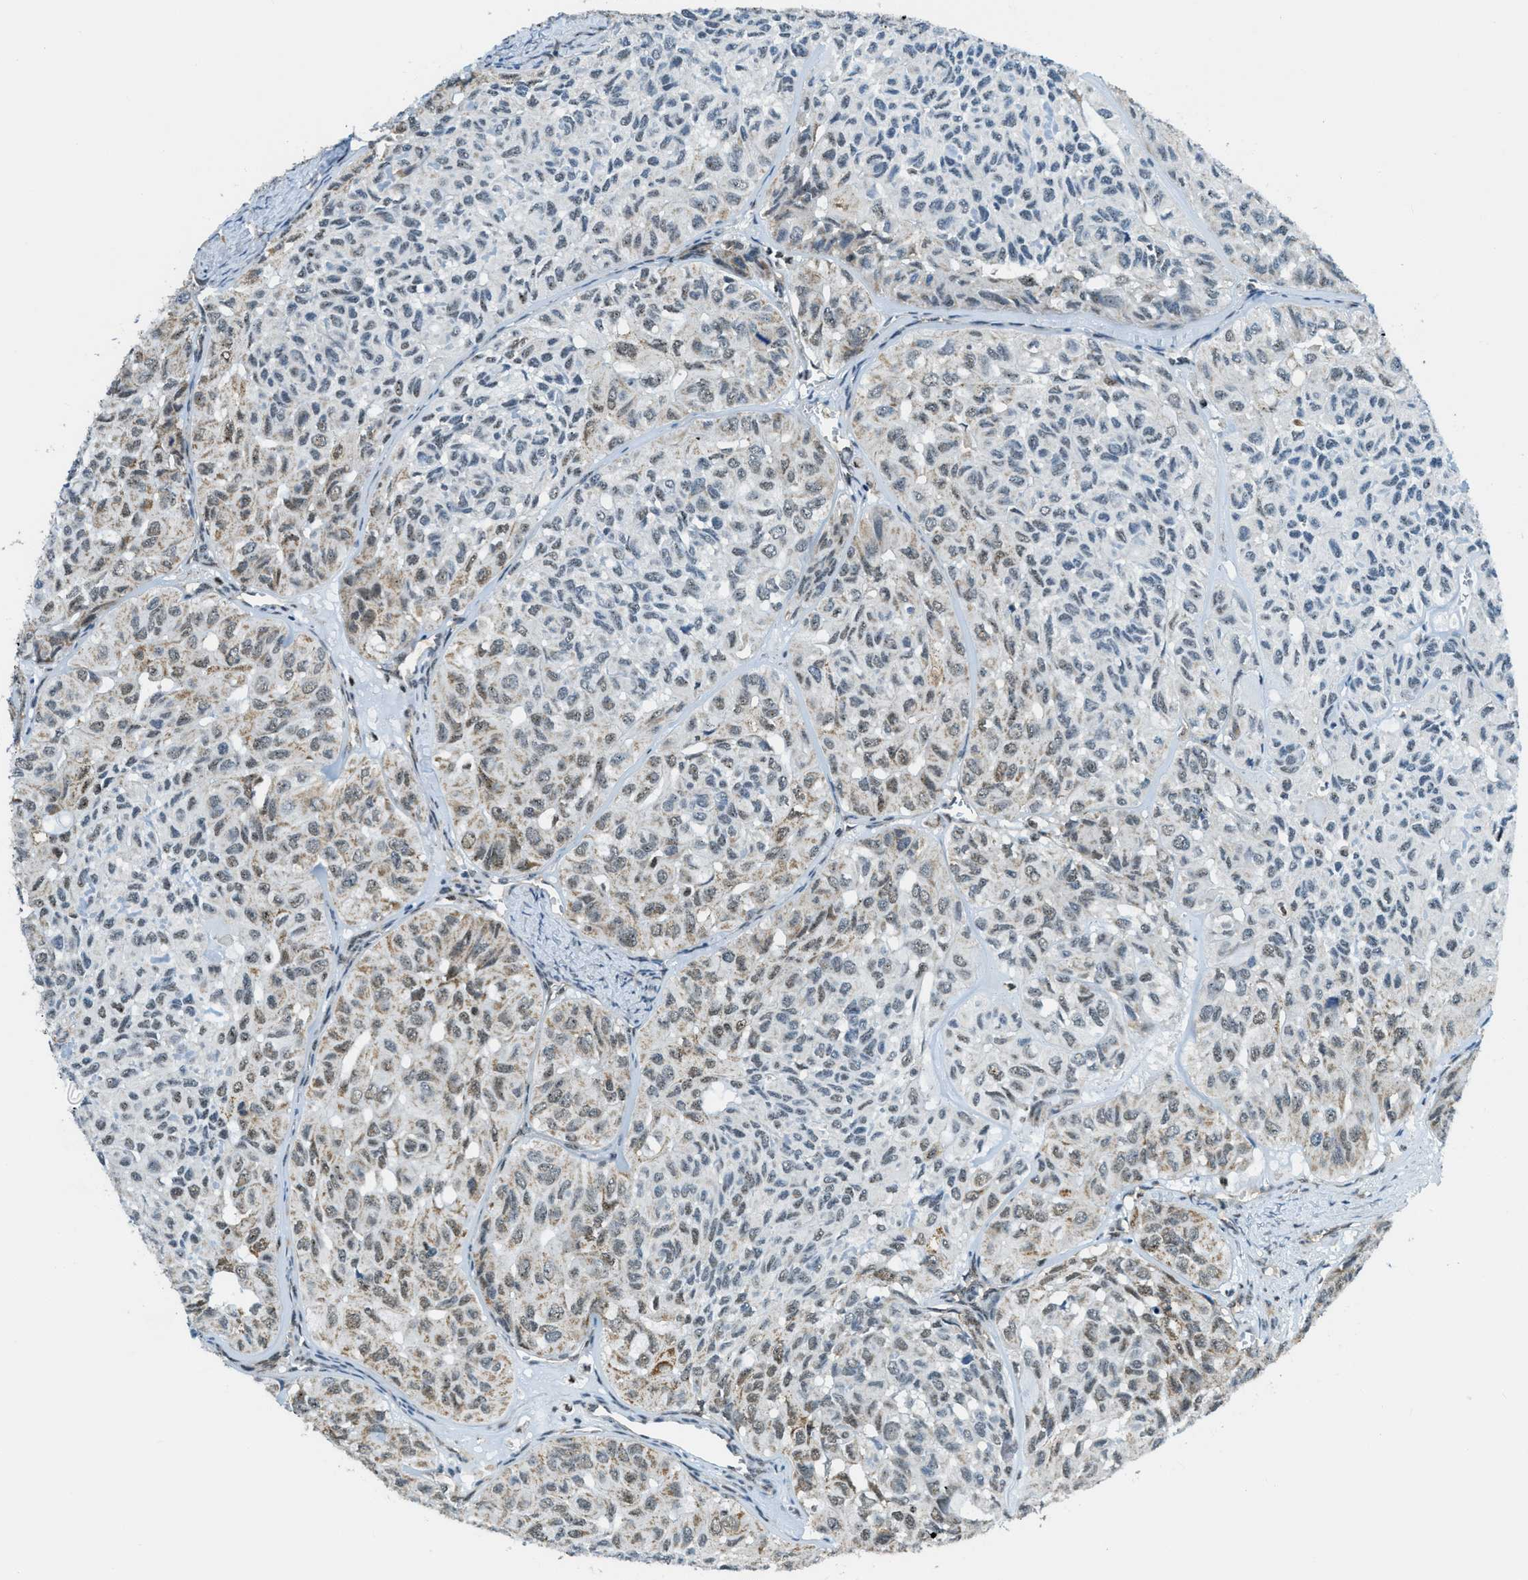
{"staining": {"intensity": "weak", "quantity": "25%-75%", "location": "cytoplasmic/membranous"}, "tissue": "head and neck cancer", "cell_type": "Tumor cells", "image_type": "cancer", "snomed": [{"axis": "morphology", "description": "Adenocarcinoma, NOS"}, {"axis": "topography", "description": "Salivary gland, NOS"}, {"axis": "topography", "description": "Head-Neck"}], "caption": "About 25%-75% of tumor cells in human head and neck cancer reveal weak cytoplasmic/membranous protein expression as visualized by brown immunohistochemical staining.", "gene": "SP100", "patient": {"sex": "female", "age": 76}}